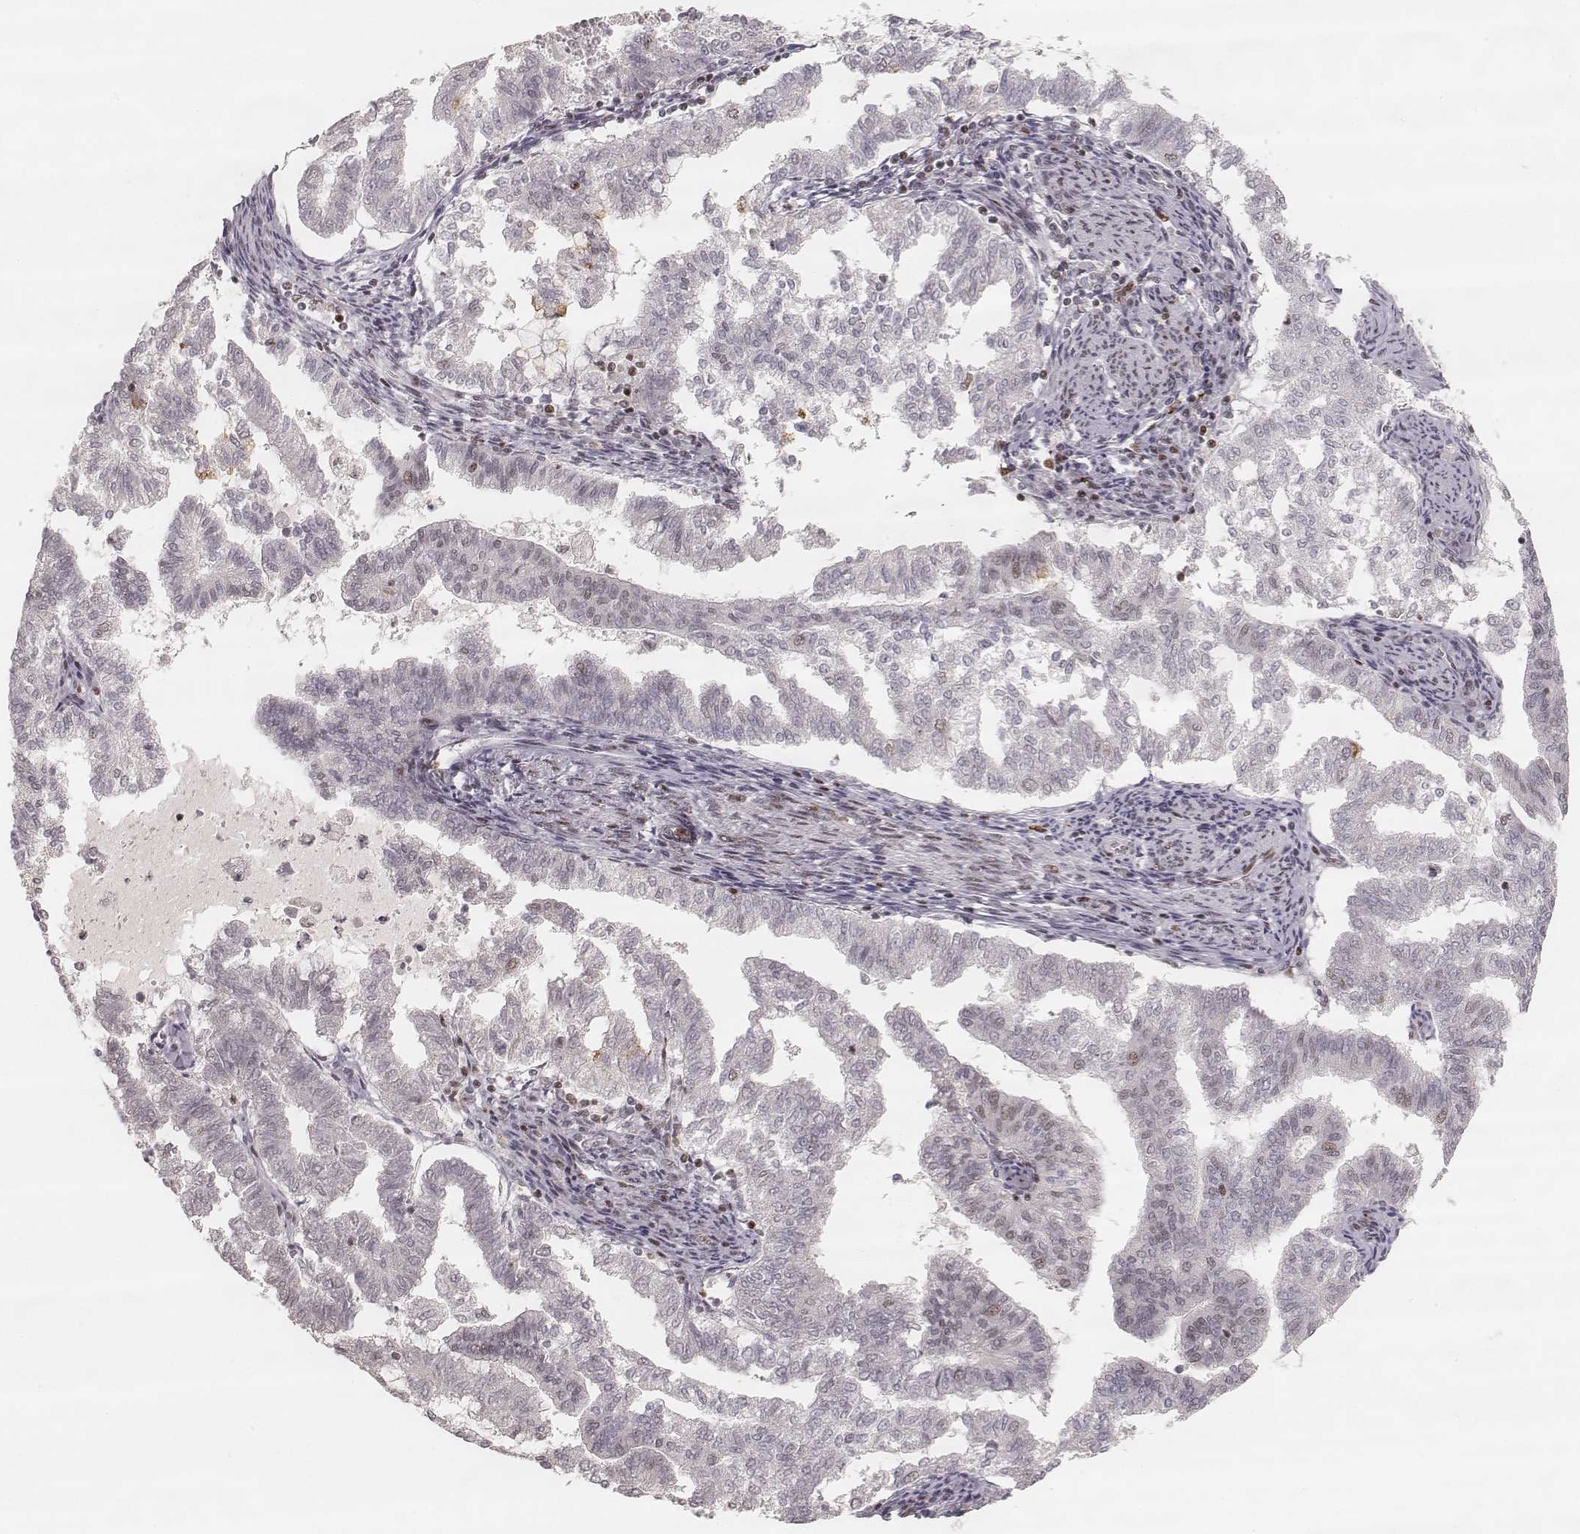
{"staining": {"intensity": "moderate", "quantity": "<25%", "location": "nuclear"}, "tissue": "endometrial cancer", "cell_type": "Tumor cells", "image_type": "cancer", "snomed": [{"axis": "morphology", "description": "Adenocarcinoma, NOS"}, {"axis": "topography", "description": "Endometrium"}], "caption": "Endometrial adenocarcinoma stained for a protein shows moderate nuclear positivity in tumor cells.", "gene": "HNRNPC", "patient": {"sex": "female", "age": 79}}